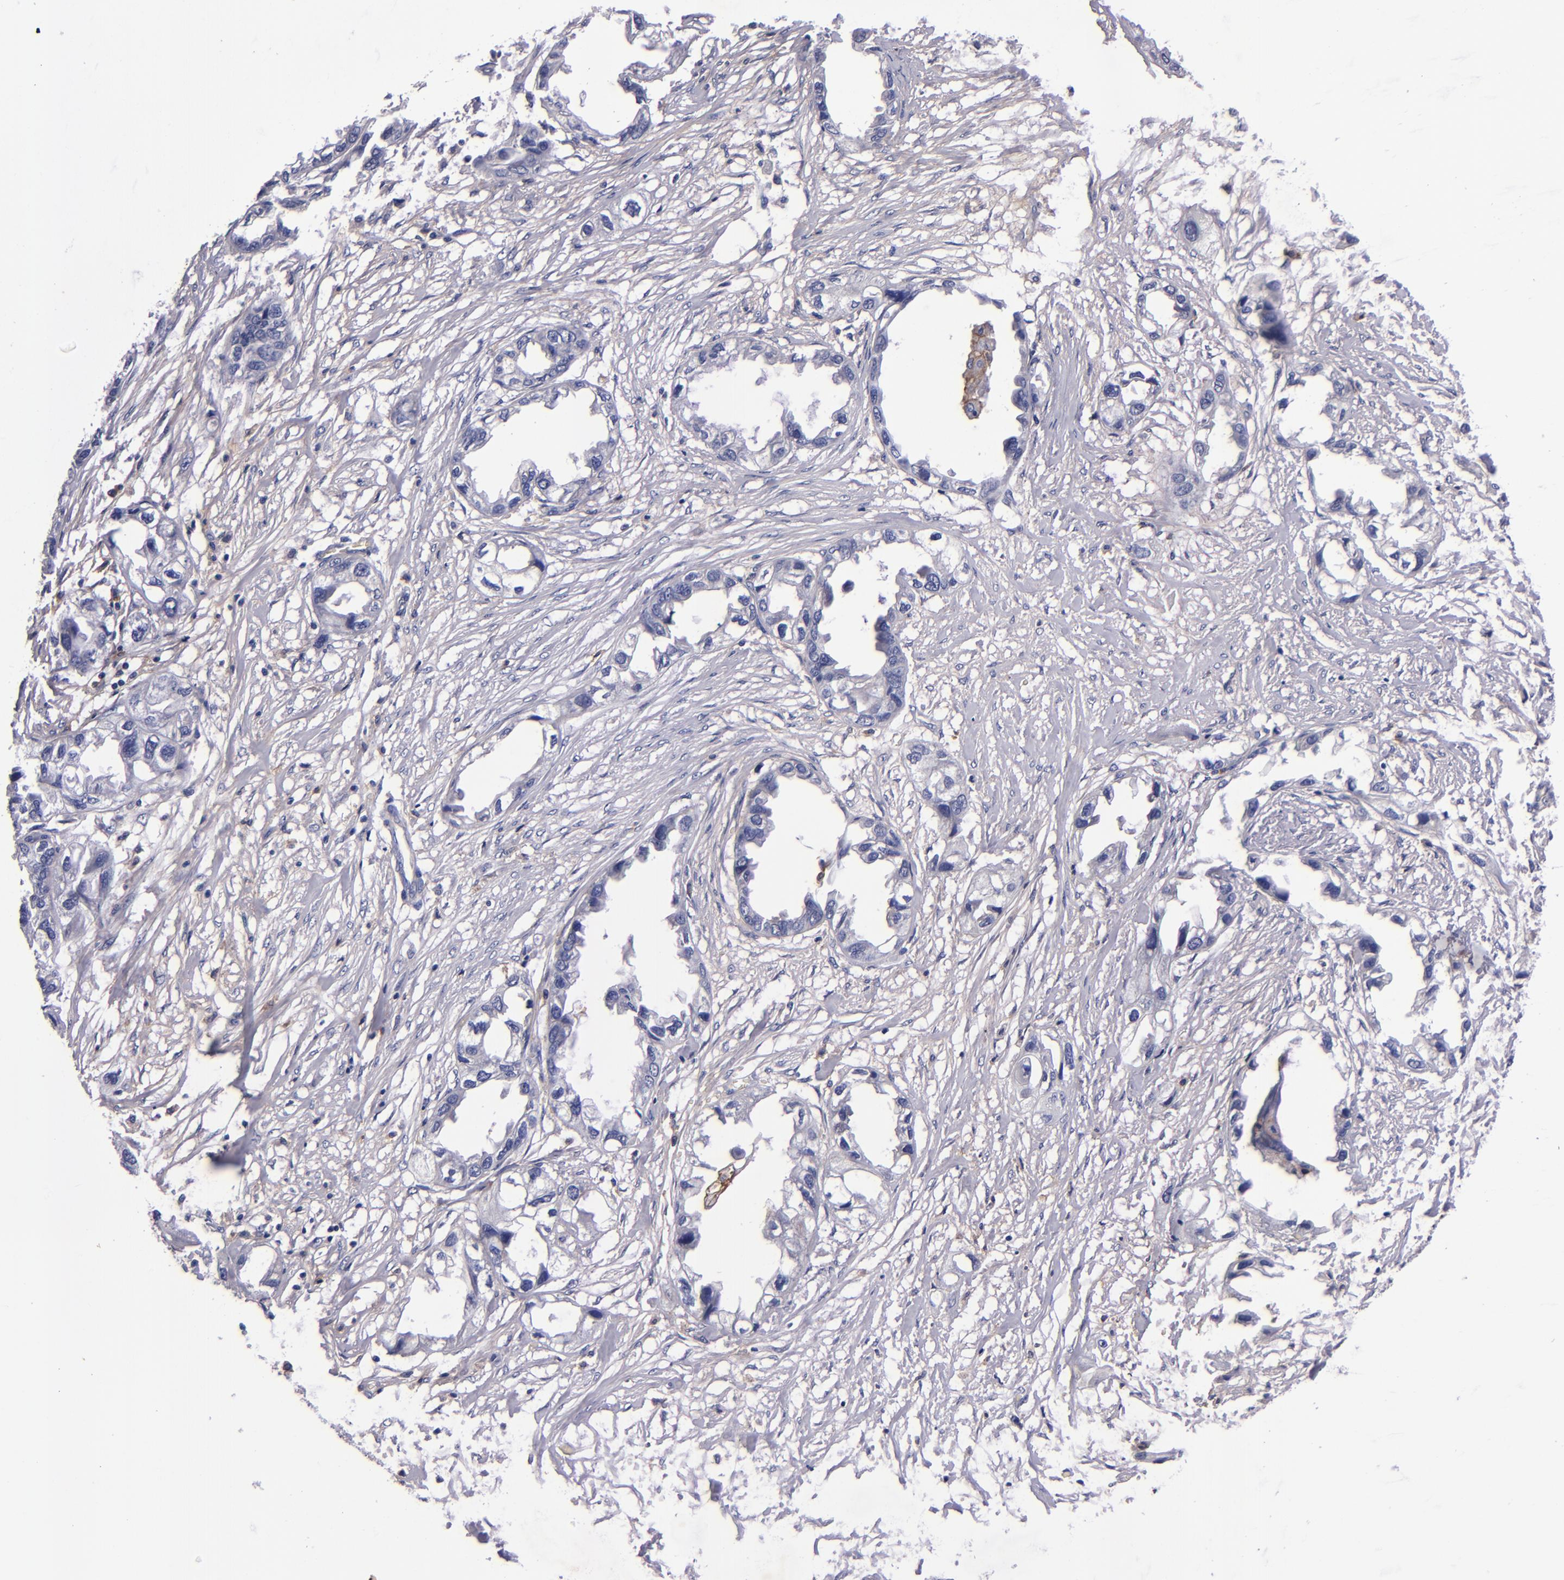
{"staining": {"intensity": "negative", "quantity": "none", "location": "none"}, "tissue": "endometrial cancer", "cell_type": "Tumor cells", "image_type": "cancer", "snomed": [{"axis": "morphology", "description": "Adenocarcinoma, NOS"}, {"axis": "topography", "description": "Endometrium"}], "caption": "IHC photomicrograph of adenocarcinoma (endometrial) stained for a protein (brown), which demonstrates no positivity in tumor cells.", "gene": "SIRPA", "patient": {"sex": "female", "age": 67}}